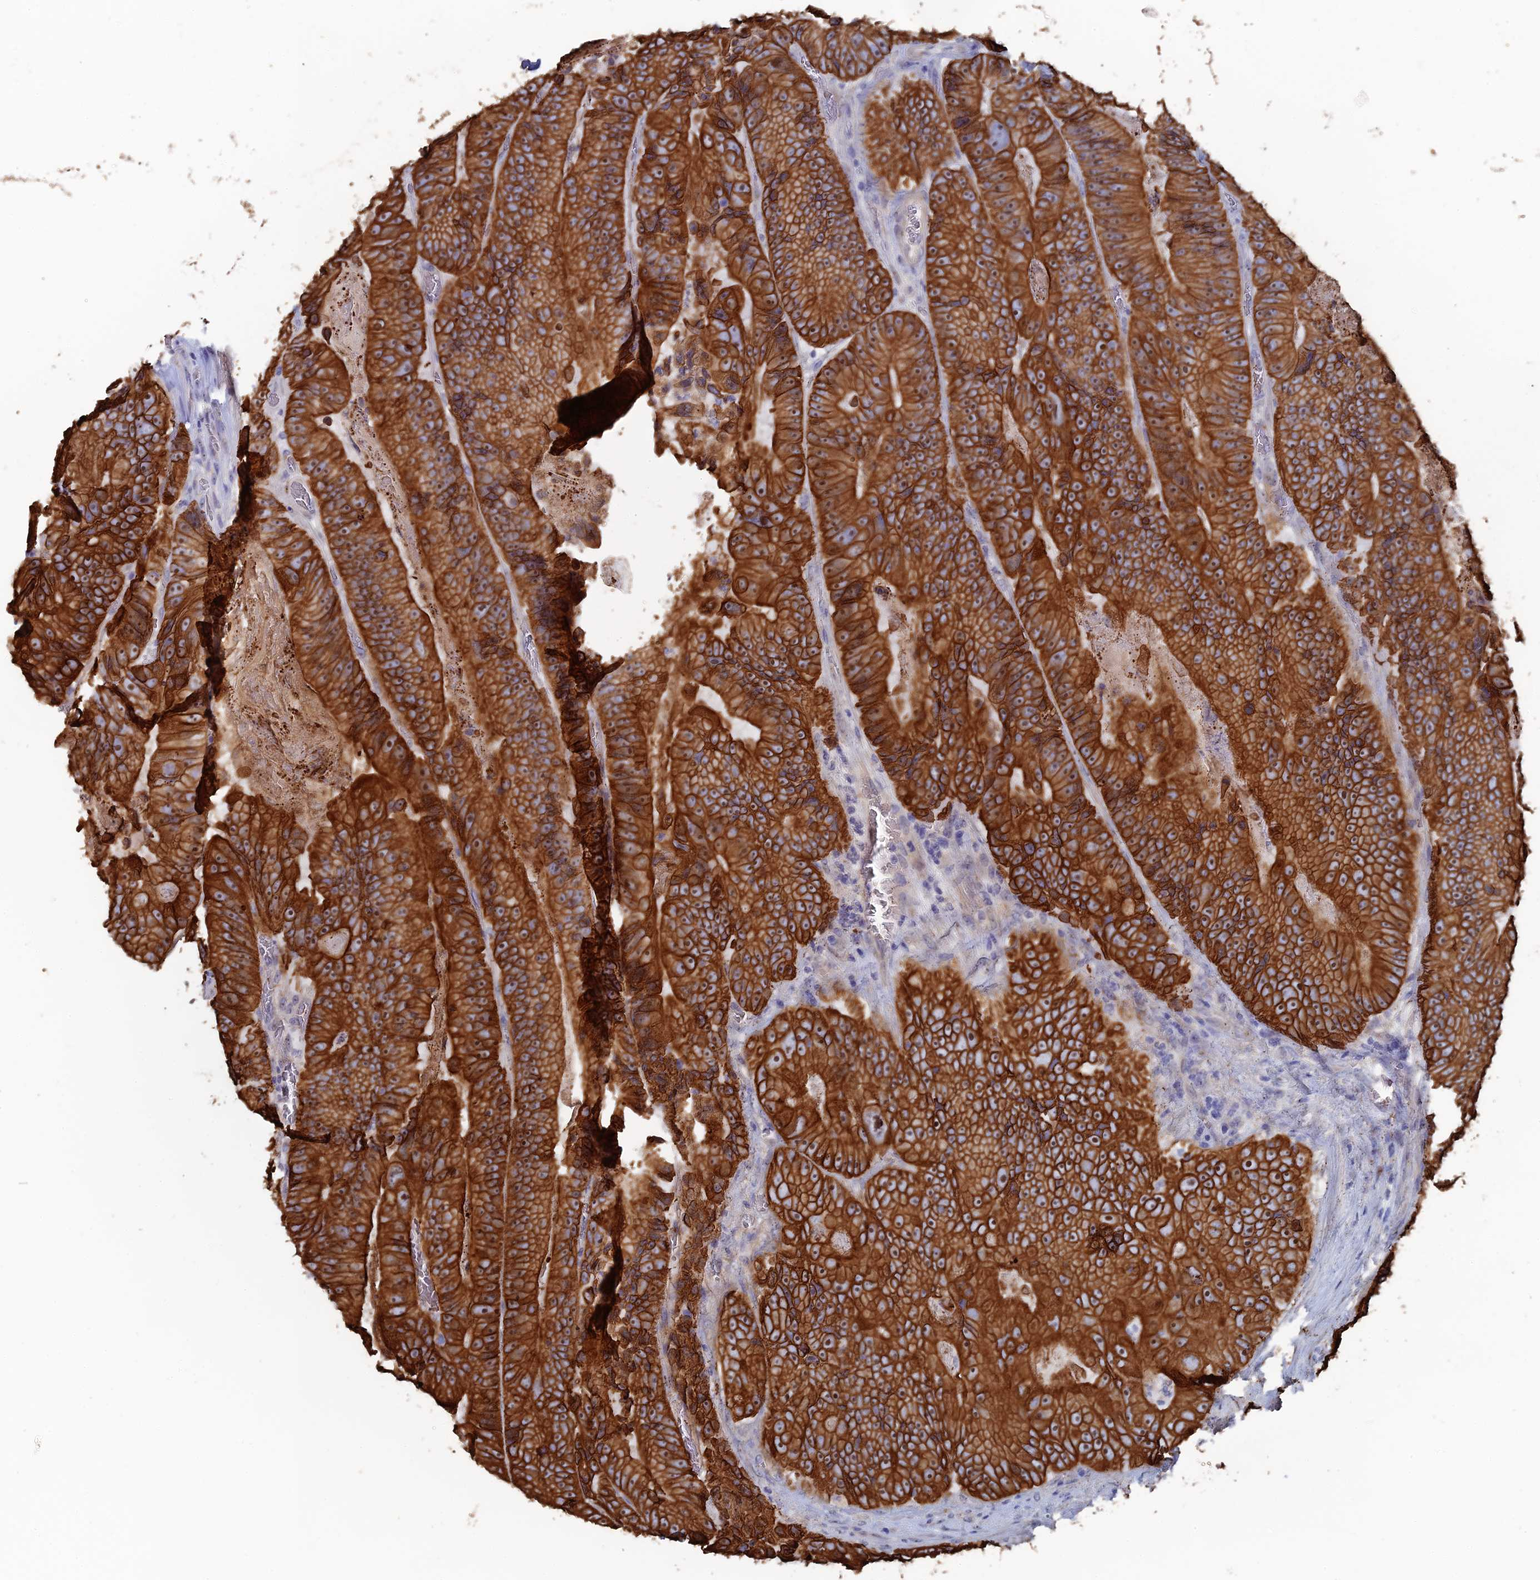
{"staining": {"intensity": "strong", "quantity": ">75%", "location": "cytoplasmic/membranous"}, "tissue": "colorectal cancer", "cell_type": "Tumor cells", "image_type": "cancer", "snomed": [{"axis": "morphology", "description": "Adenocarcinoma, NOS"}, {"axis": "topography", "description": "Colon"}], "caption": "DAB (3,3'-diaminobenzidine) immunohistochemical staining of human colorectal adenocarcinoma reveals strong cytoplasmic/membranous protein staining in about >75% of tumor cells.", "gene": "SRFBP1", "patient": {"sex": "female", "age": 86}}